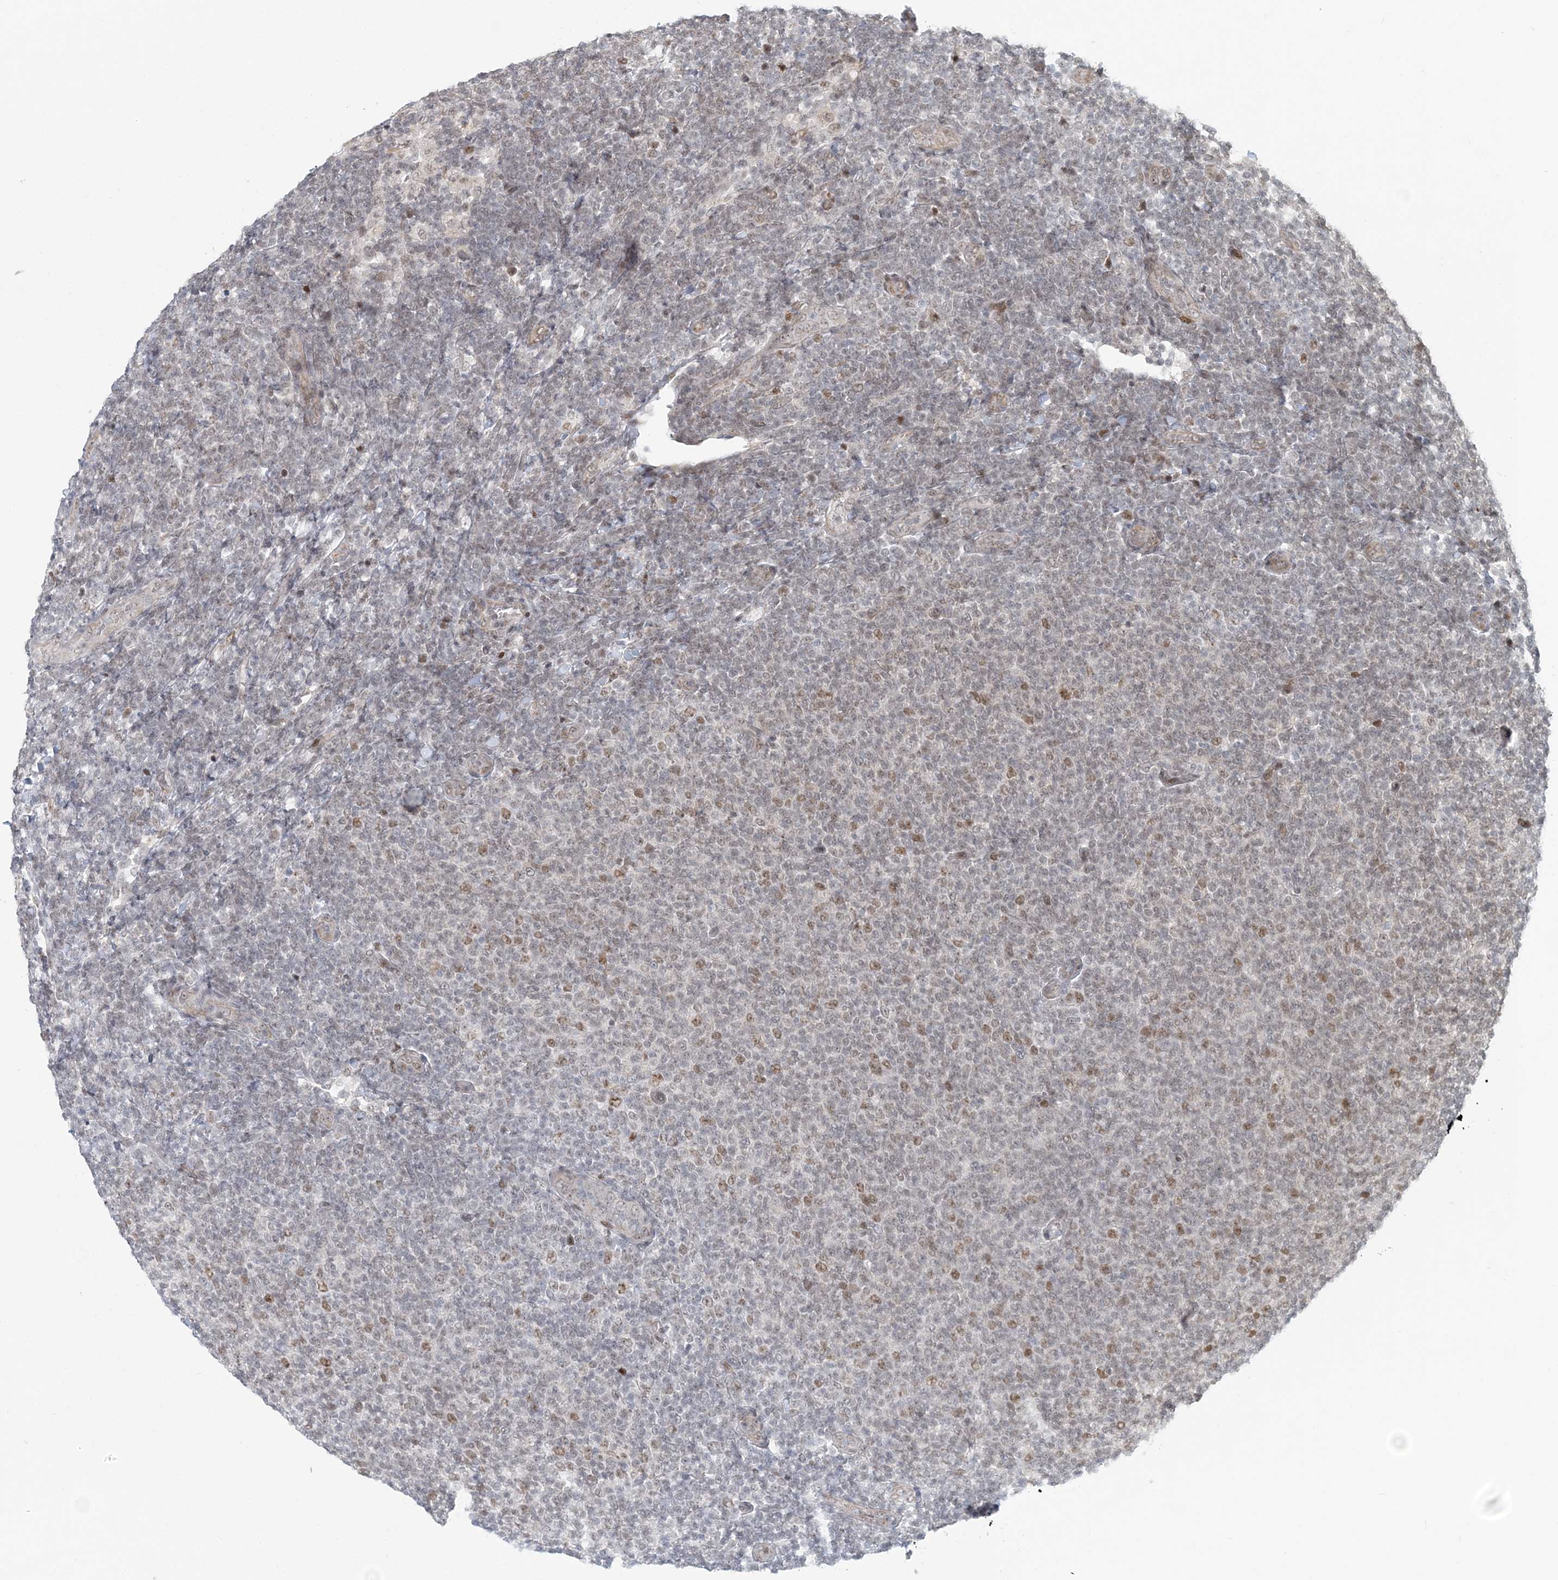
{"staining": {"intensity": "moderate", "quantity": "<25%", "location": "nuclear"}, "tissue": "lymphoma", "cell_type": "Tumor cells", "image_type": "cancer", "snomed": [{"axis": "morphology", "description": "Malignant lymphoma, non-Hodgkin's type, Low grade"}, {"axis": "topography", "description": "Lymph node"}], "caption": "Protein staining demonstrates moderate nuclear positivity in approximately <25% of tumor cells in lymphoma. (Brightfield microscopy of DAB IHC at high magnification).", "gene": "BAZ1B", "patient": {"sex": "male", "age": 66}}